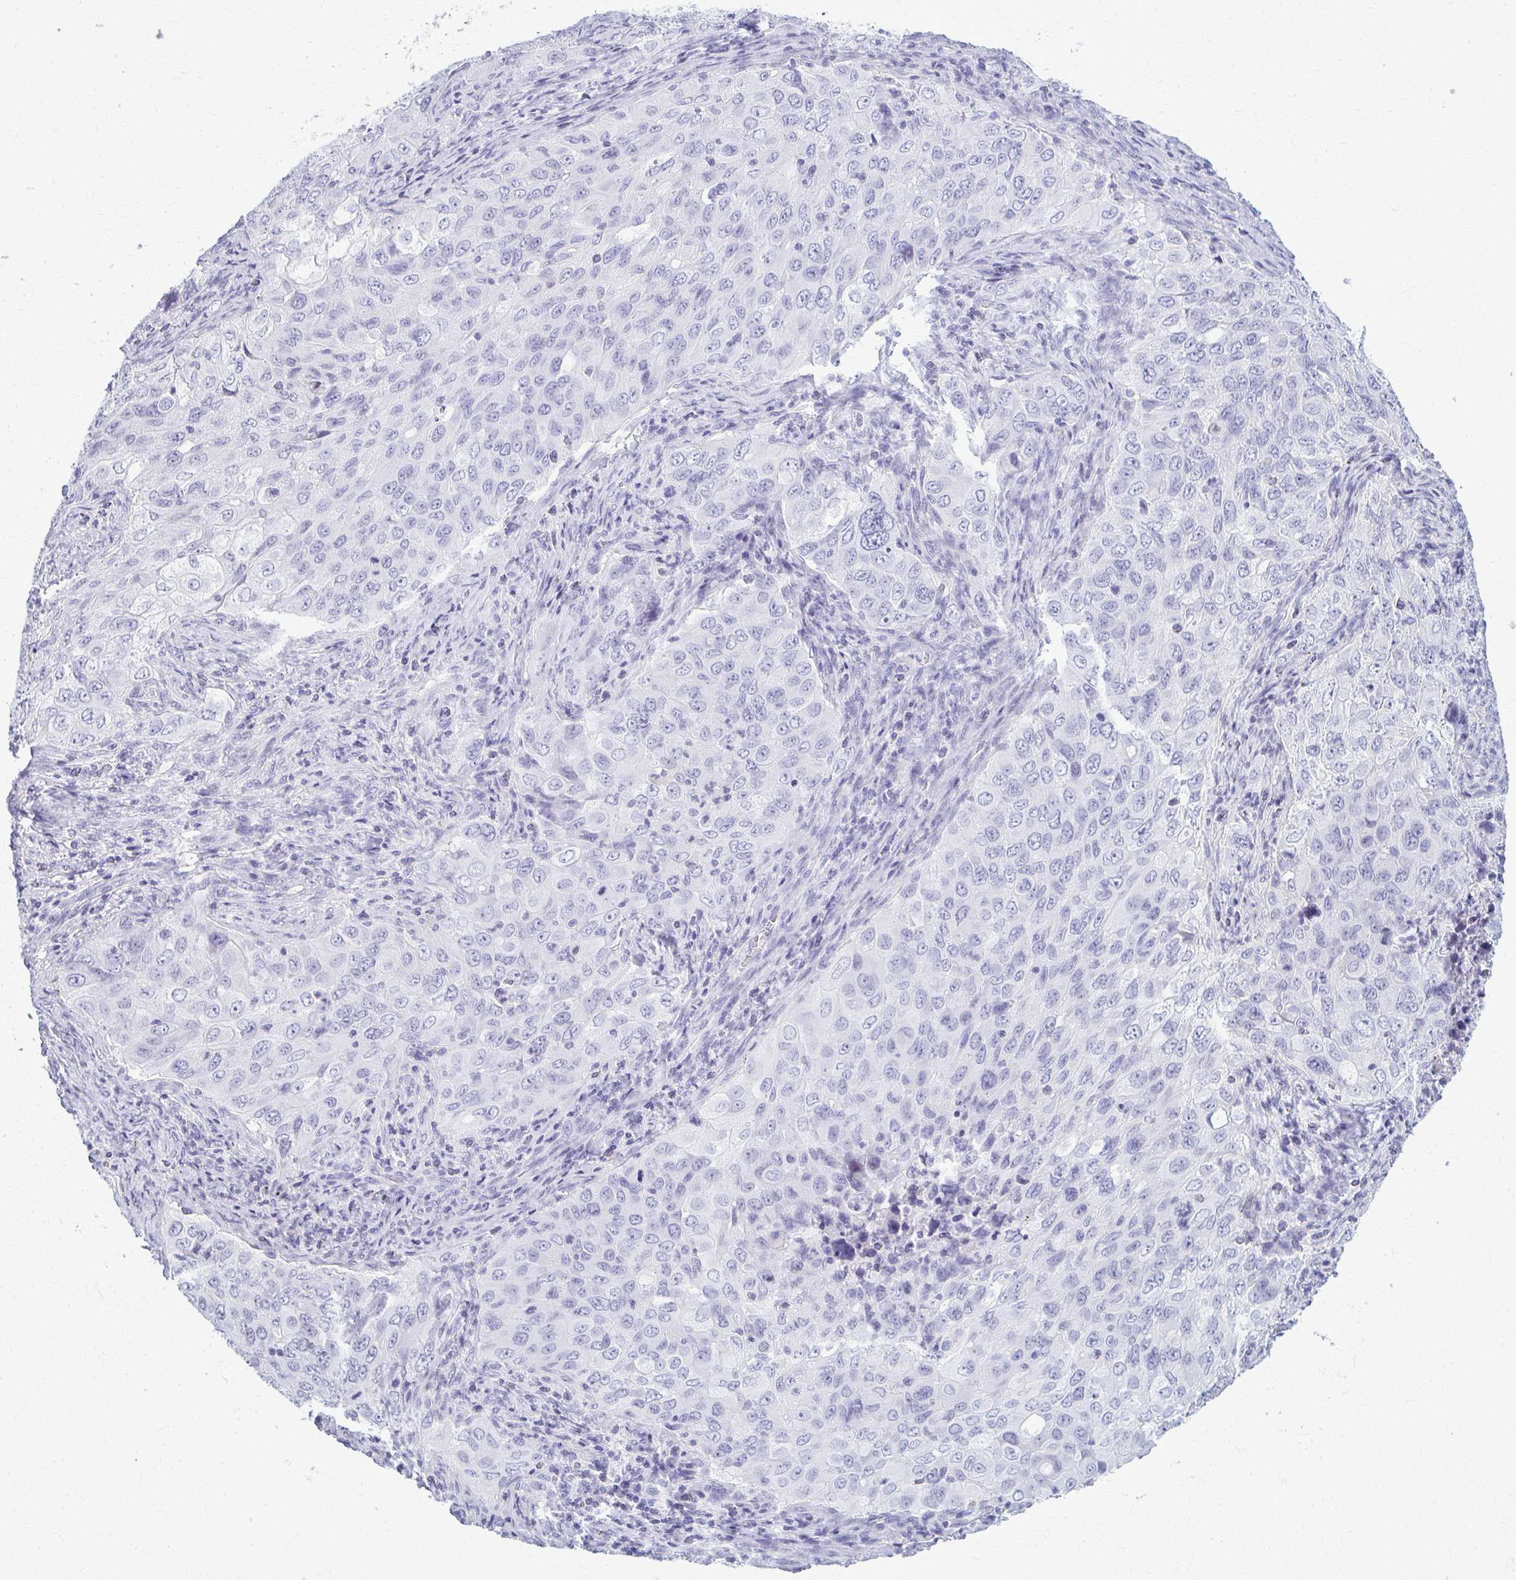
{"staining": {"intensity": "negative", "quantity": "none", "location": "none"}, "tissue": "lung cancer", "cell_type": "Tumor cells", "image_type": "cancer", "snomed": [{"axis": "morphology", "description": "Adenocarcinoma, NOS"}, {"axis": "morphology", "description": "Adenocarcinoma, metastatic, NOS"}, {"axis": "topography", "description": "Lymph node"}, {"axis": "topography", "description": "Lung"}], "caption": "Tumor cells are negative for protein expression in human adenocarcinoma (lung).", "gene": "ACSM2B", "patient": {"sex": "female", "age": 42}}